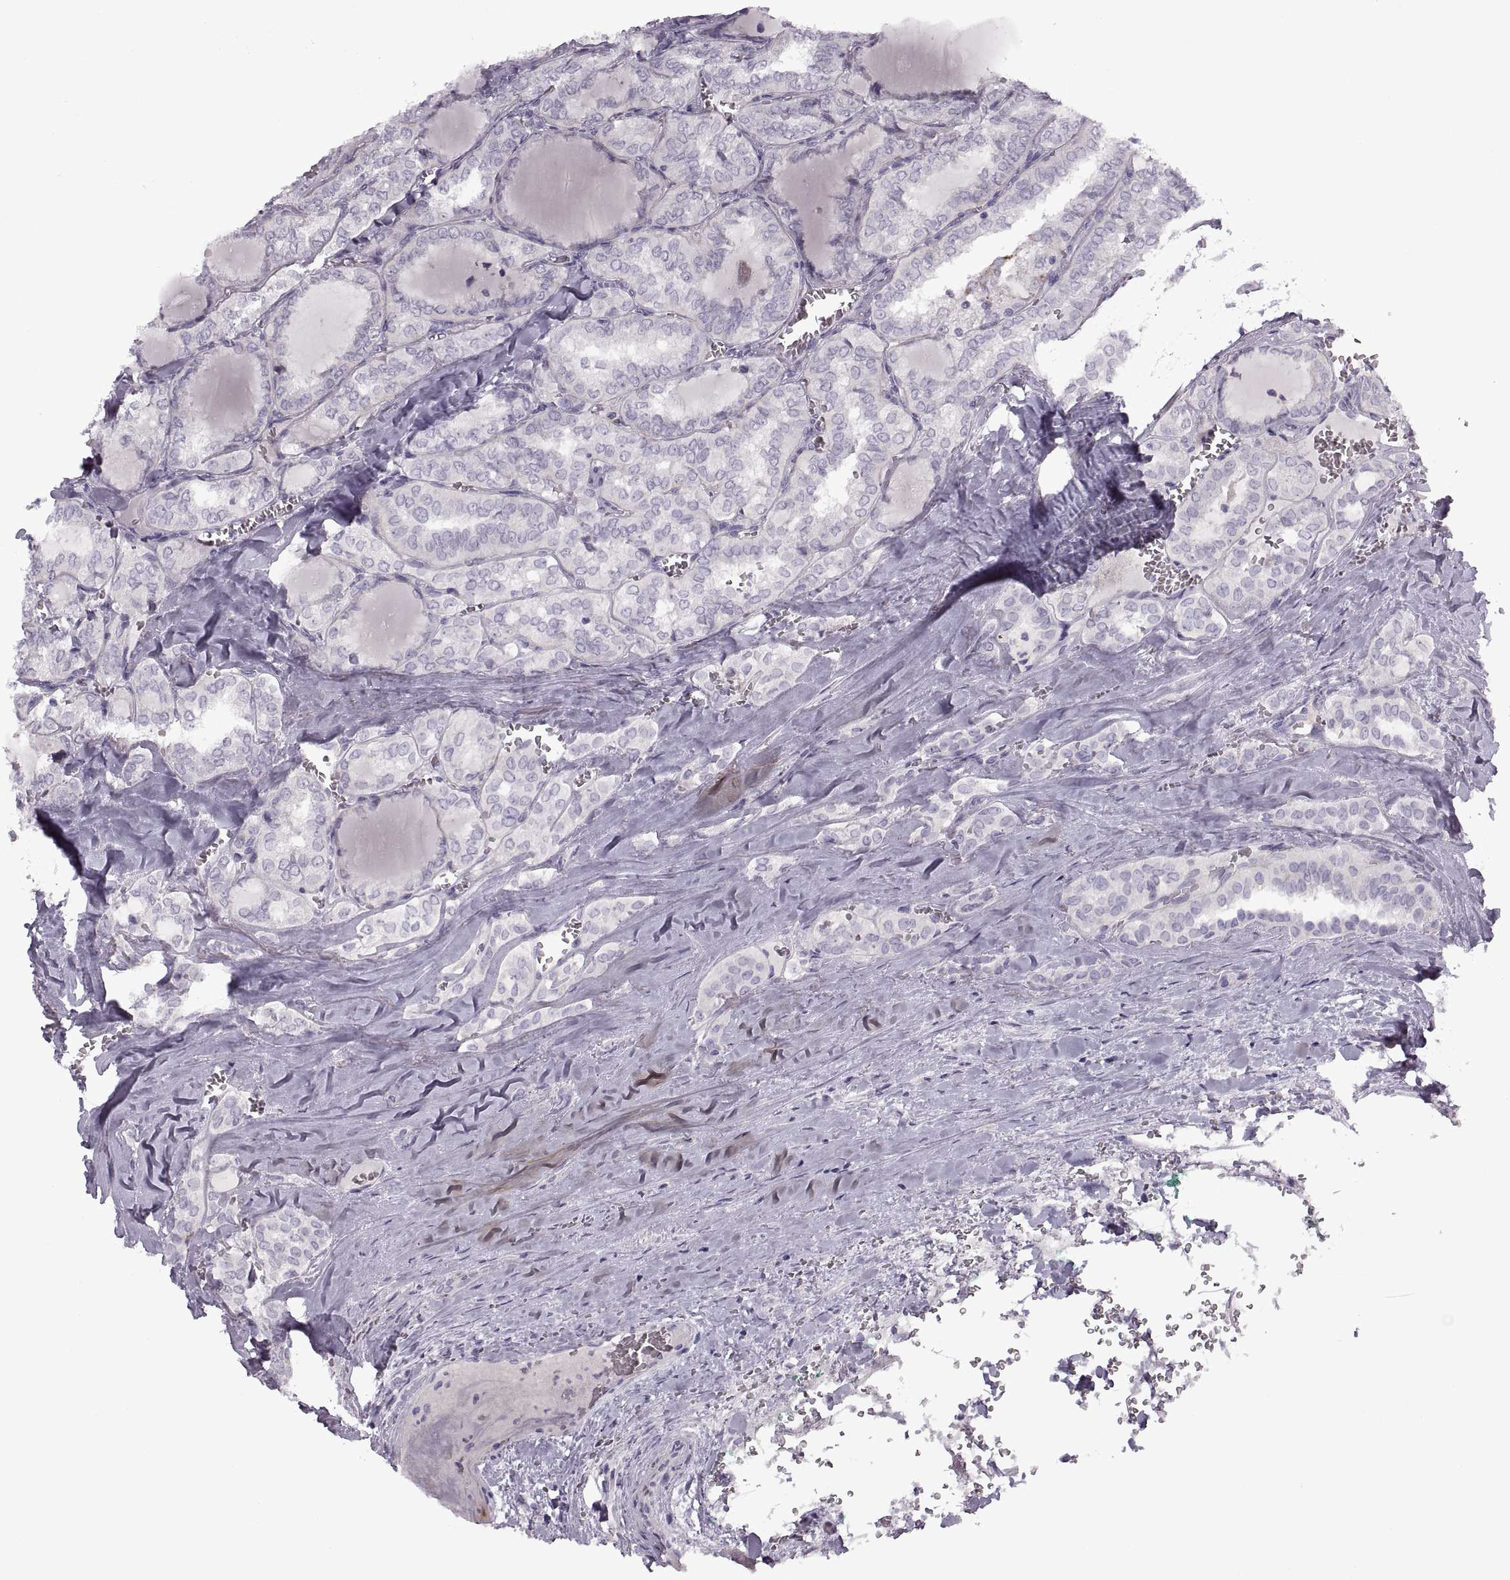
{"staining": {"intensity": "negative", "quantity": "none", "location": "none"}, "tissue": "thyroid cancer", "cell_type": "Tumor cells", "image_type": "cancer", "snomed": [{"axis": "morphology", "description": "Papillary adenocarcinoma, NOS"}, {"axis": "topography", "description": "Thyroid gland"}], "caption": "Tumor cells are negative for brown protein staining in thyroid cancer (papillary adenocarcinoma).", "gene": "PIERCE1", "patient": {"sex": "female", "age": 41}}